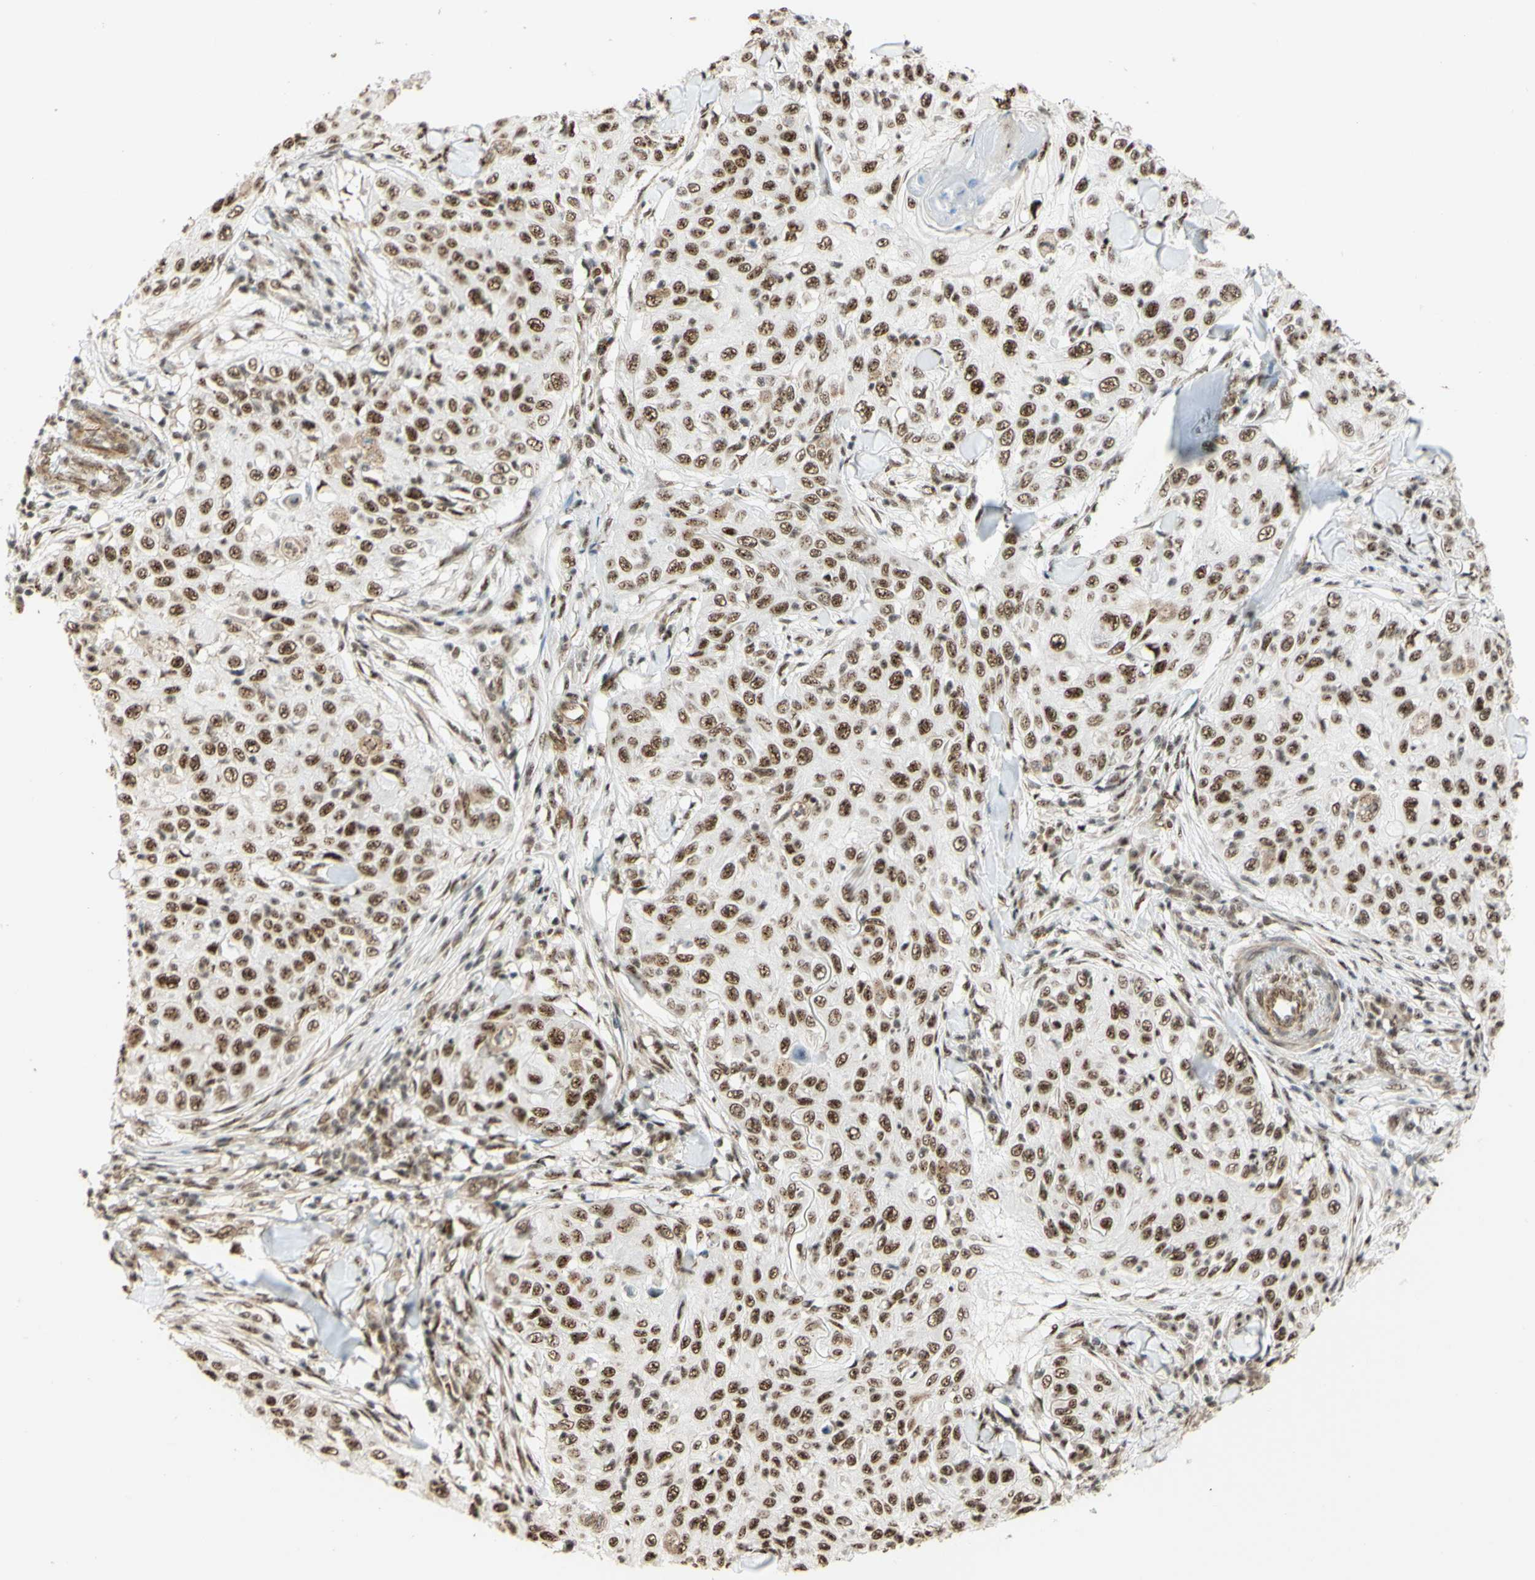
{"staining": {"intensity": "strong", "quantity": ">75%", "location": "nuclear"}, "tissue": "skin cancer", "cell_type": "Tumor cells", "image_type": "cancer", "snomed": [{"axis": "morphology", "description": "Squamous cell carcinoma, NOS"}, {"axis": "topography", "description": "Skin"}], "caption": "Immunohistochemical staining of squamous cell carcinoma (skin) exhibits strong nuclear protein staining in about >75% of tumor cells. Nuclei are stained in blue.", "gene": "SAP18", "patient": {"sex": "male", "age": 86}}